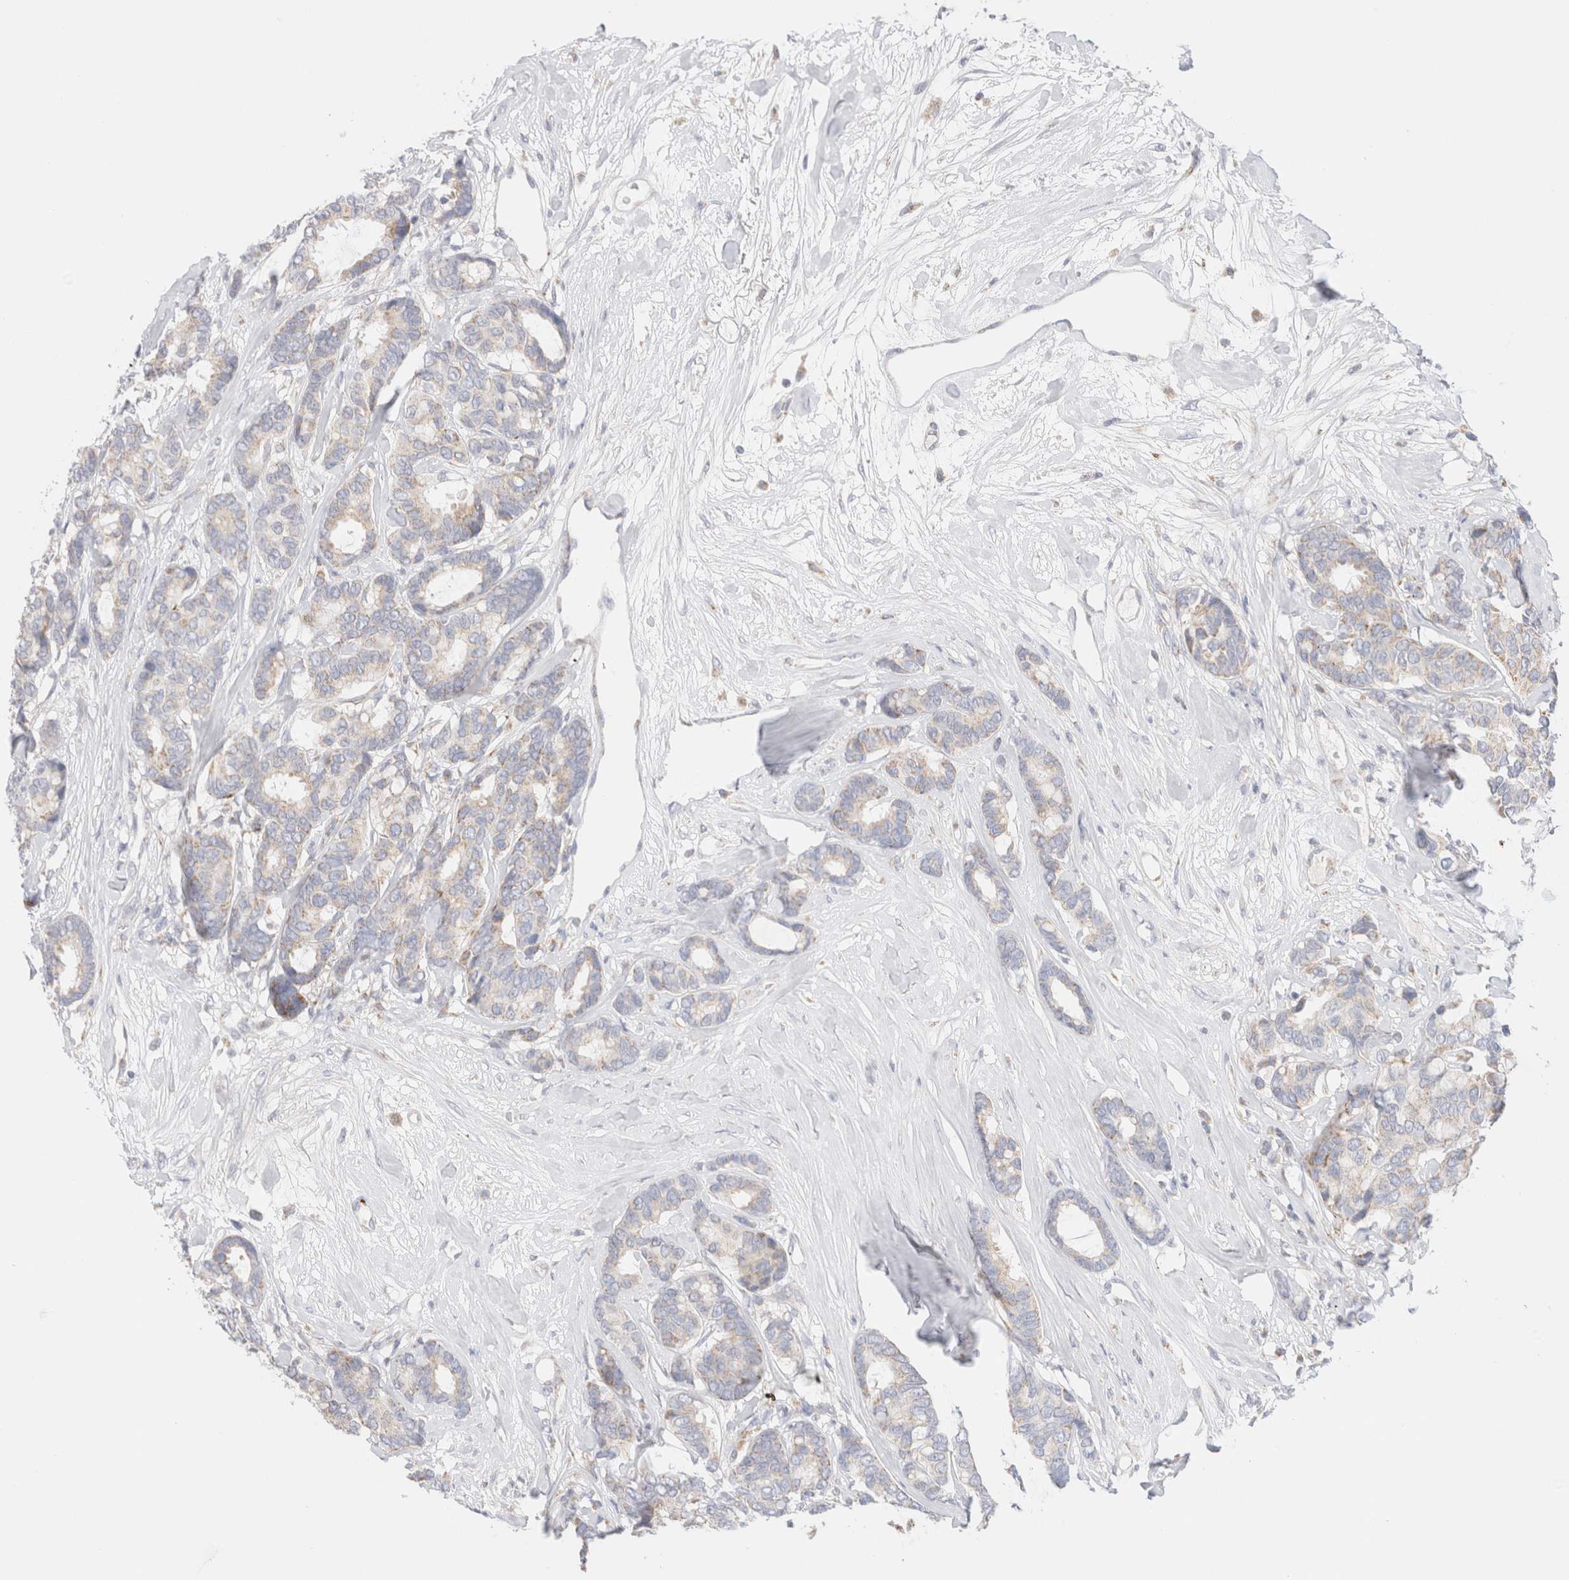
{"staining": {"intensity": "weak", "quantity": "<25%", "location": "cytoplasmic/membranous"}, "tissue": "breast cancer", "cell_type": "Tumor cells", "image_type": "cancer", "snomed": [{"axis": "morphology", "description": "Duct carcinoma"}, {"axis": "topography", "description": "Breast"}], "caption": "IHC histopathology image of human breast cancer stained for a protein (brown), which exhibits no expression in tumor cells.", "gene": "ATP6V1C1", "patient": {"sex": "female", "age": 87}}